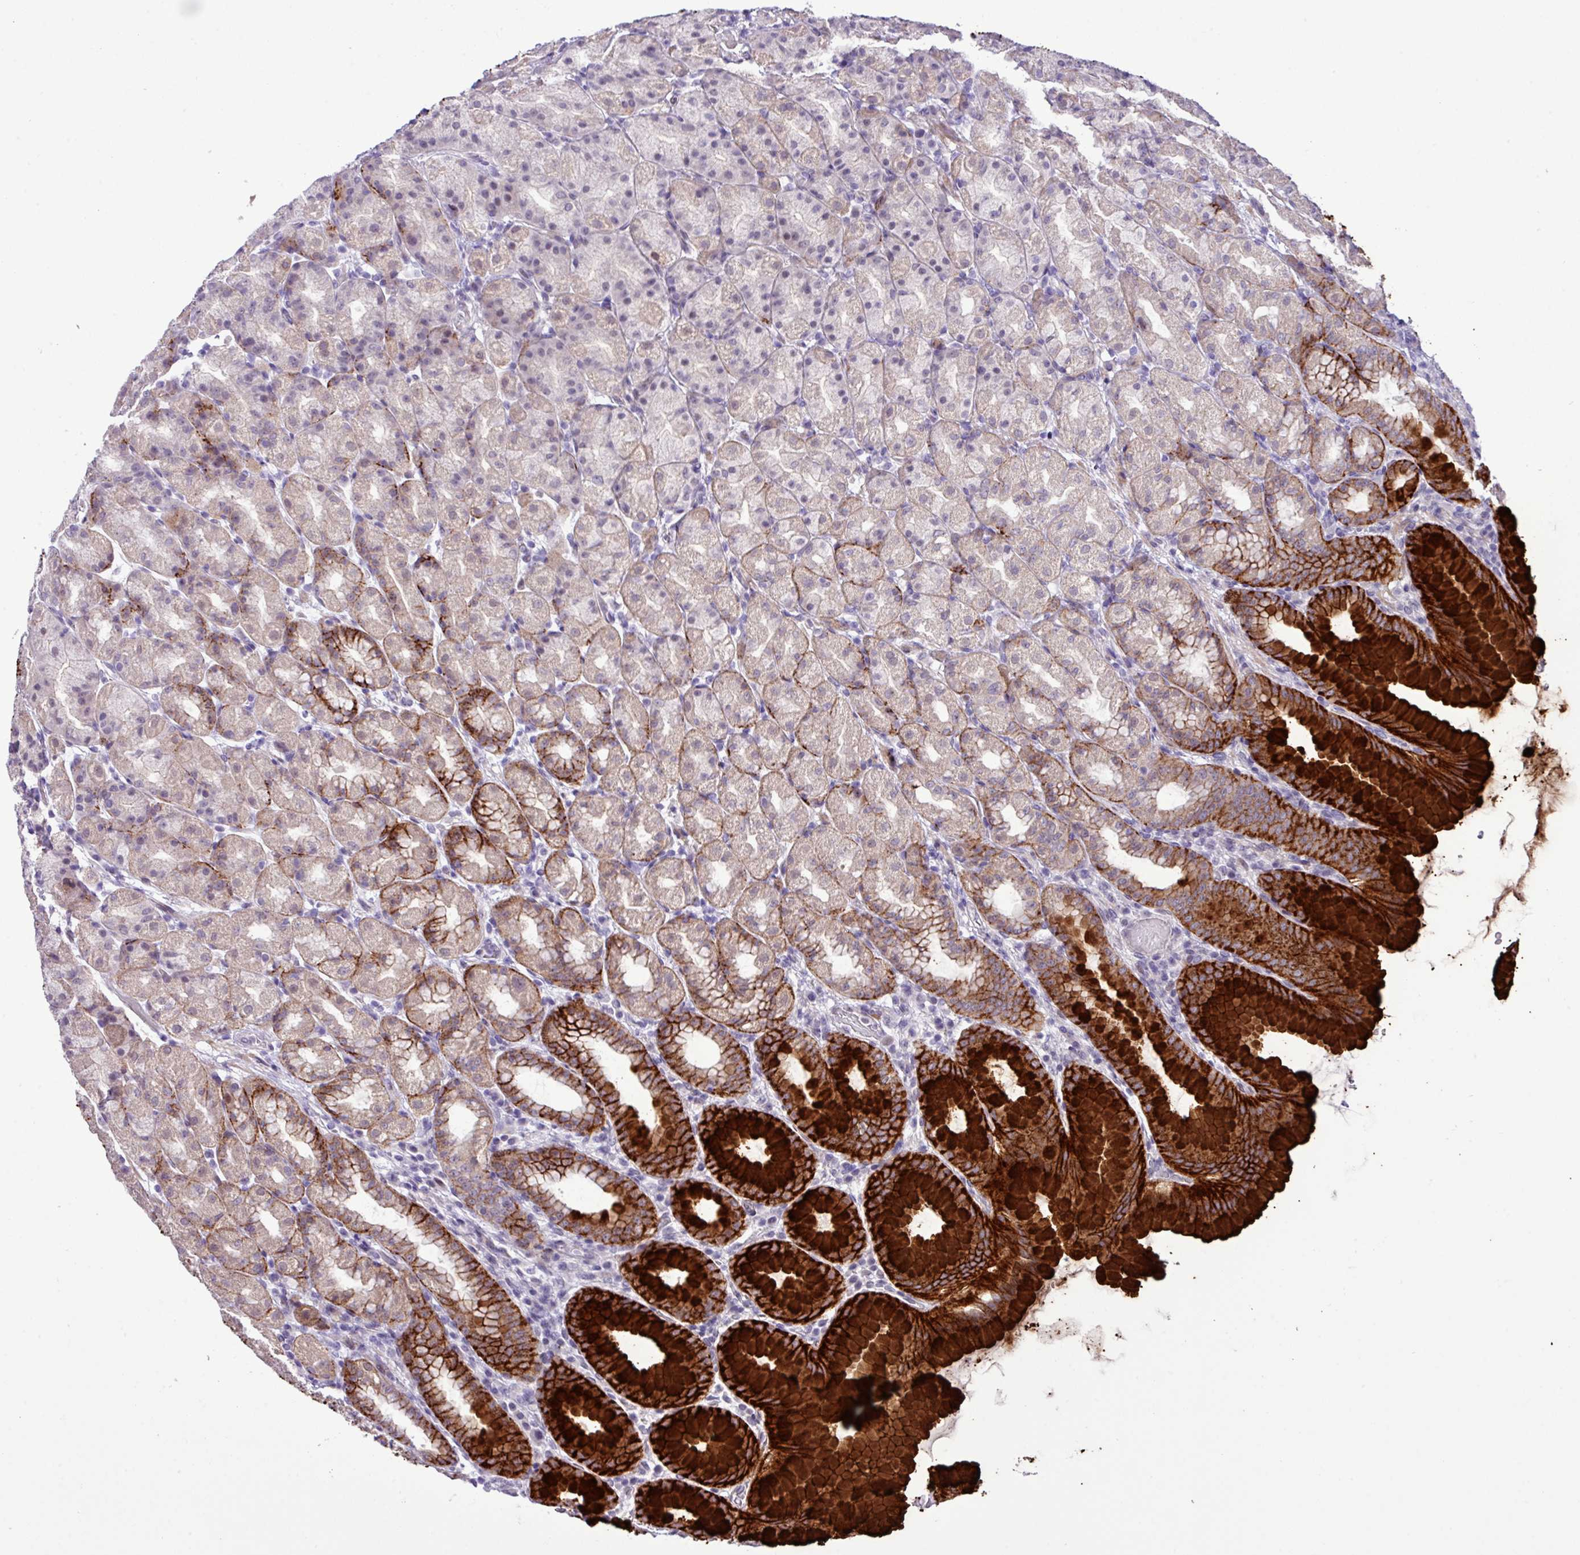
{"staining": {"intensity": "strong", "quantity": "<25%", "location": "cytoplasmic/membranous,nuclear"}, "tissue": "stomach", "cell_type": "Glandular cells", "image_type": "normal", "snomed": [{"axis": "morphology", "description": "Normal tissue, NOS"}, {"axis": "topography", "description": "Stomach, upper"}, {"axis": "topography", "description": "Stomach"}], "caption": "The histopathology image exhibits staining of unremarkable stomach, revealing strong cytoplasmic/membranous,nuclear protein expression (brown color) within glandular cells.", "gene": "YLPM1", "patient": {"sex": "male", "age": 68}}